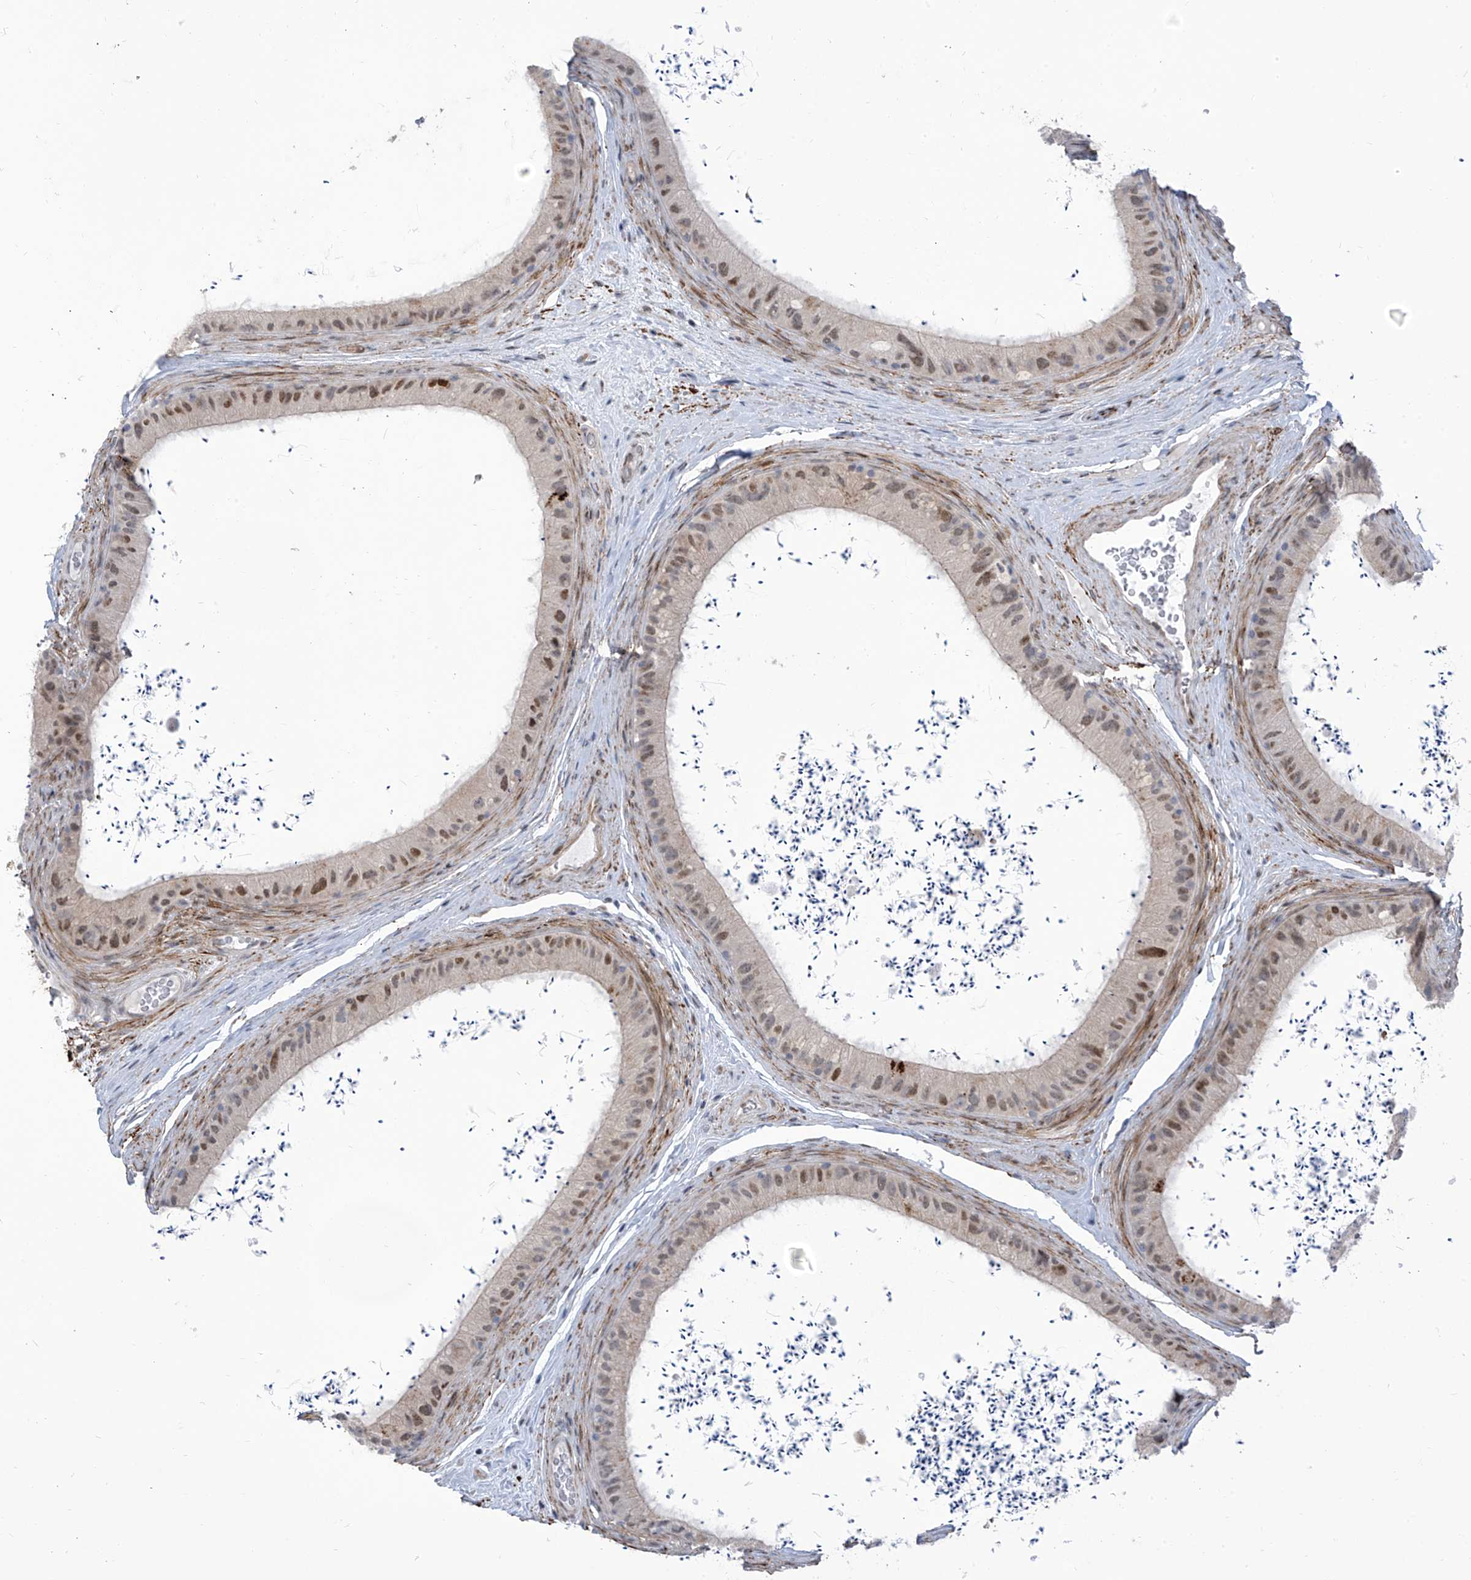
{"staining": {"intensity": "moderate", "quantity": "25%-75%", "location": "cytoplasmic/membranous,nuclear"}, "tissue": "epididymis", "cell_type": "Glandular cells", "image_type": "normal", "snomed": [{"axis": "morphology", "description": "Normal tissue, NOS"}, {"axis": "topography", "description": "Epididymis, spermatic cord, NOS"}], "caption": "Epididymis stained for a protein exhibits moderate cytoplasmic/membranous,nuclear positivity in glandular cells.", "gene": "LIN9", "patient": {"sex": "male", "age": 50}}